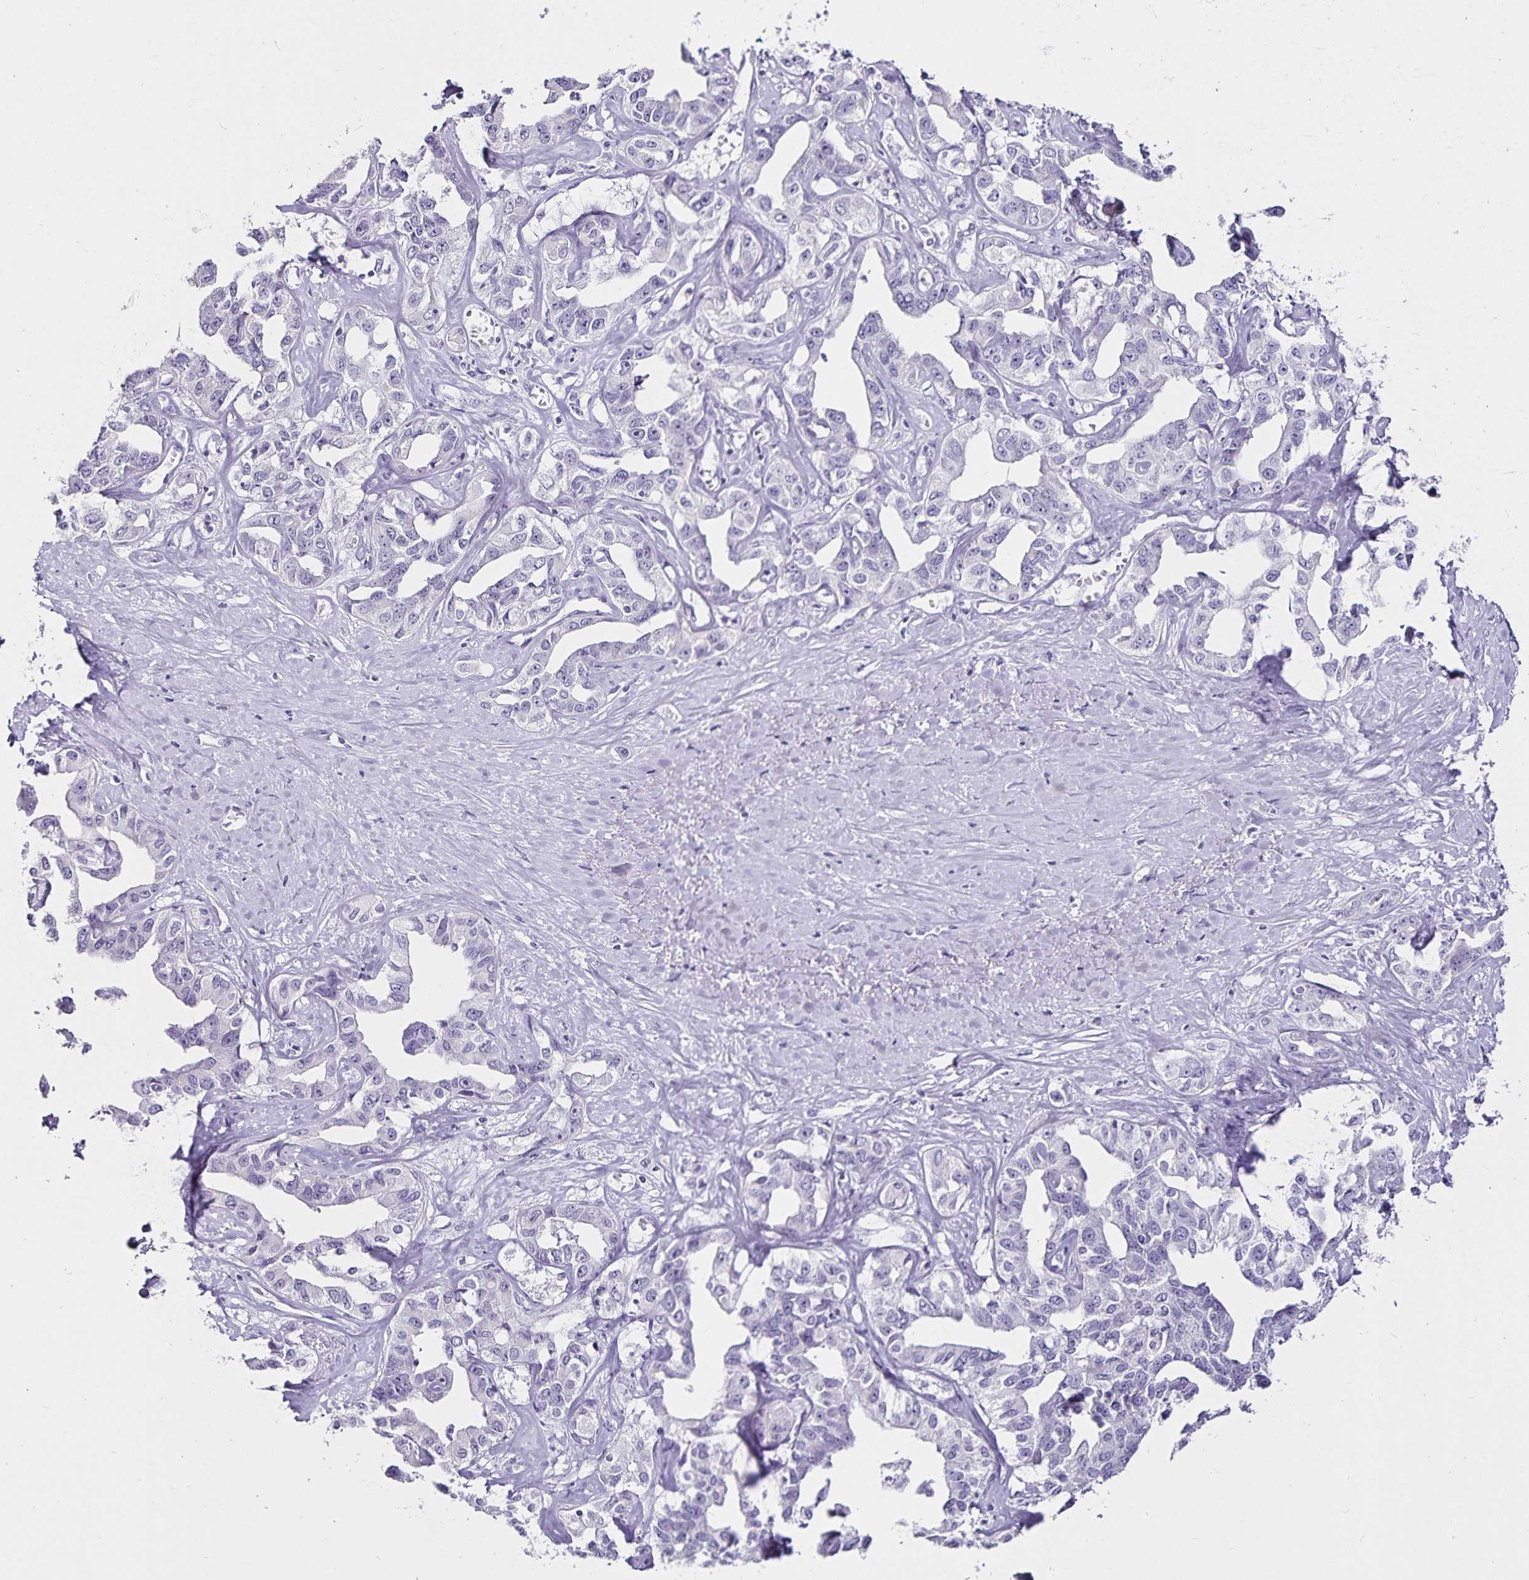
{"staining": {"intensity": "negative", "quantity": "none", "location": "none"}, "tissue": "liver cancer", "cell_type": "Tumor cells", "image_type": "cancer", "snomed": [{"axis": "morphology", "description": "Cholangiocarcinoma"}, {"axis": "topography", "description": "Liver"}], "caption": "Protein analysis of liver cholangiocarcinoma shows no significant expression in tumor cells.", "gene": "CA12", "patient": {"sex": "male", "age": 59}}